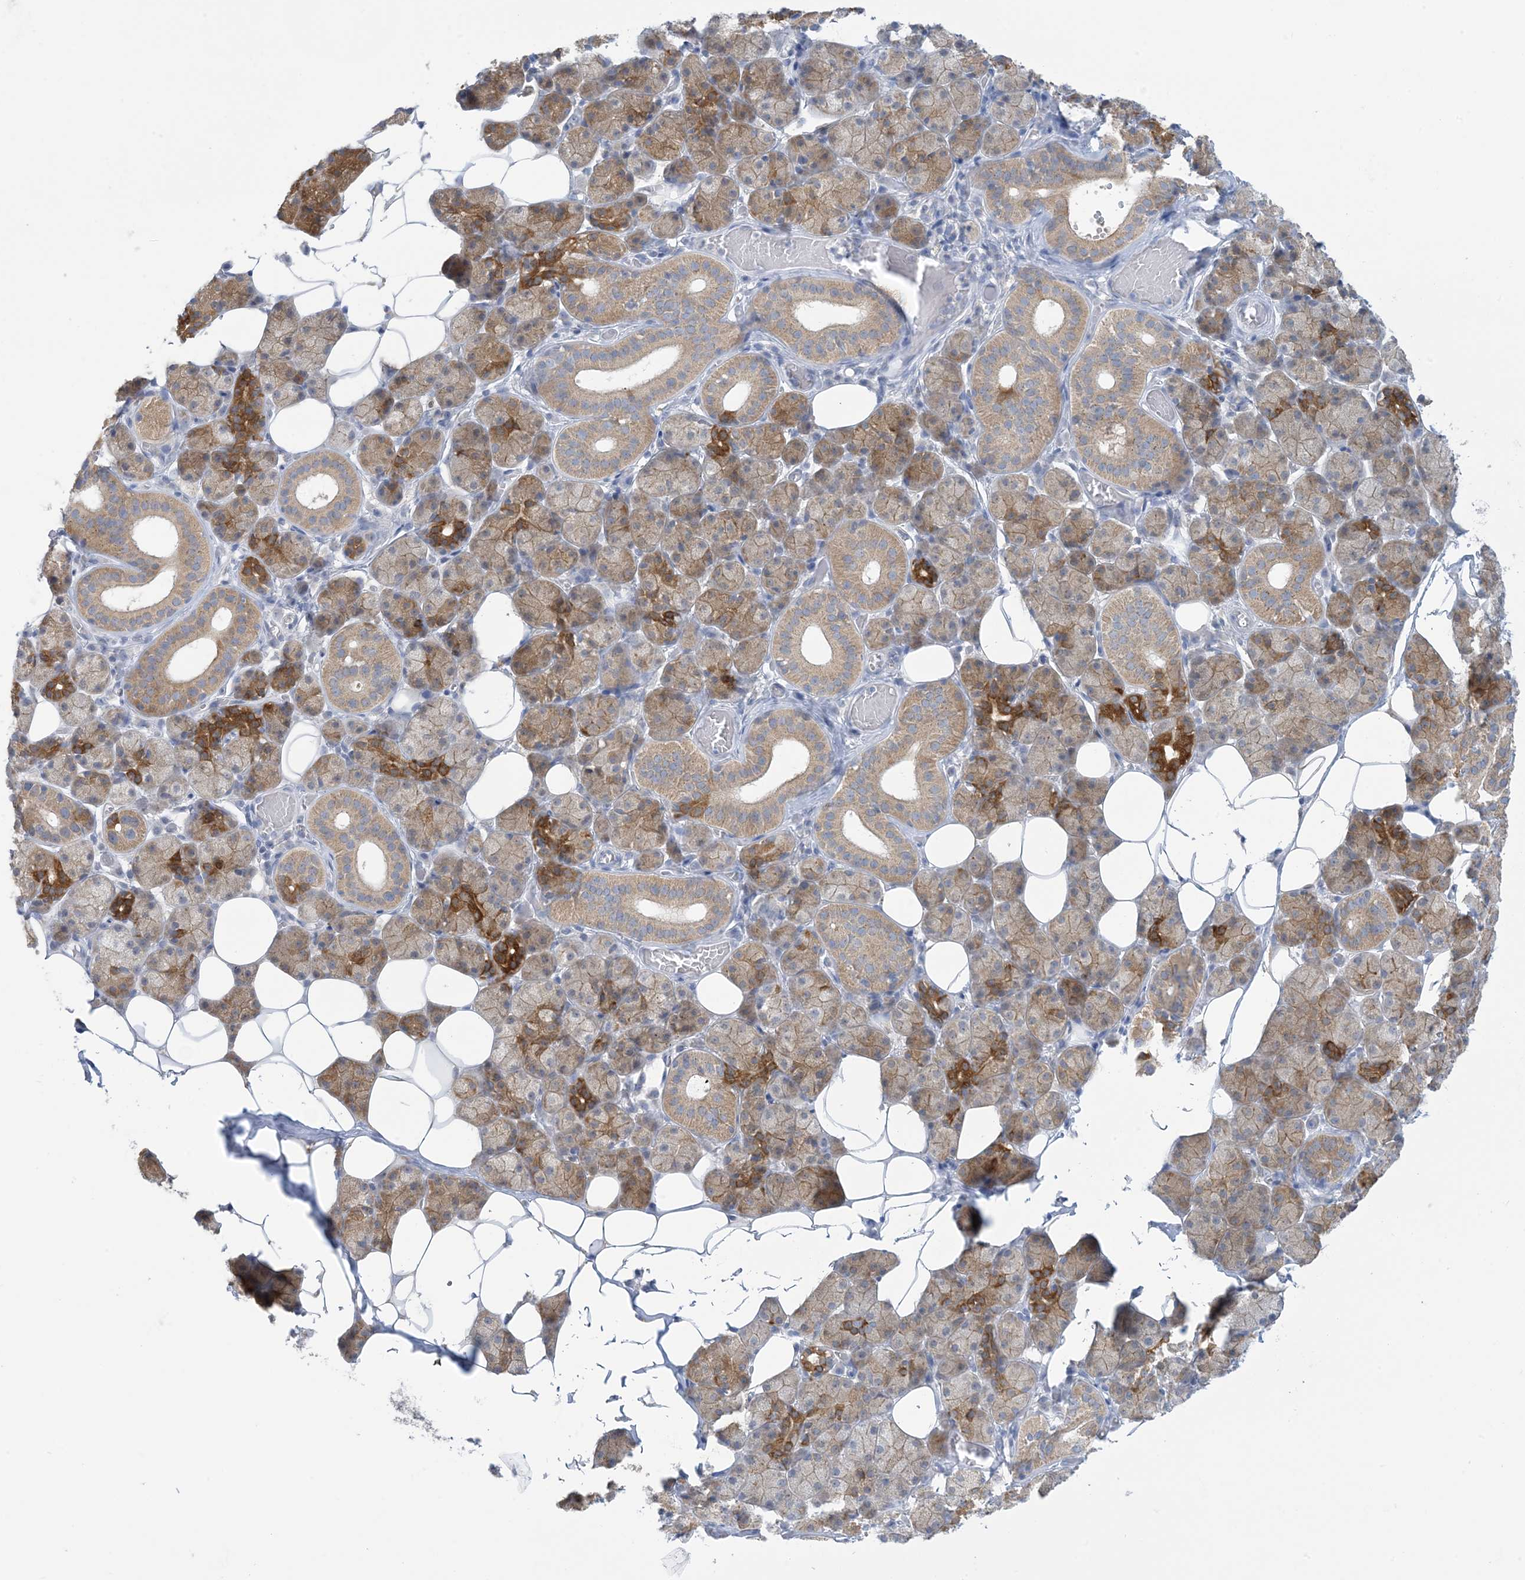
{"staining": {"intensity": "moderate", "quantity": "25%-75%", "location": "cytoplasmic/membranous"}, "tissue": "salivary gland", "cell_type": "Glandular cells", "image_type": "normal", "snomed": [{"axis": "morphology", "description": "Normal tissue, NOS"}, {"axis": "topography", "description": "Salivary gland"}], "caption": "This micrograph exhibits immunohistochemistry (IHC) staining of unremarkable human salivary gland, with medium moderate cytoplasmic/membranous expression in approximately 25%-75% of glandular cells.", "gene": "MRPS18A", "patient": {"sex": "female", "age": 33}}